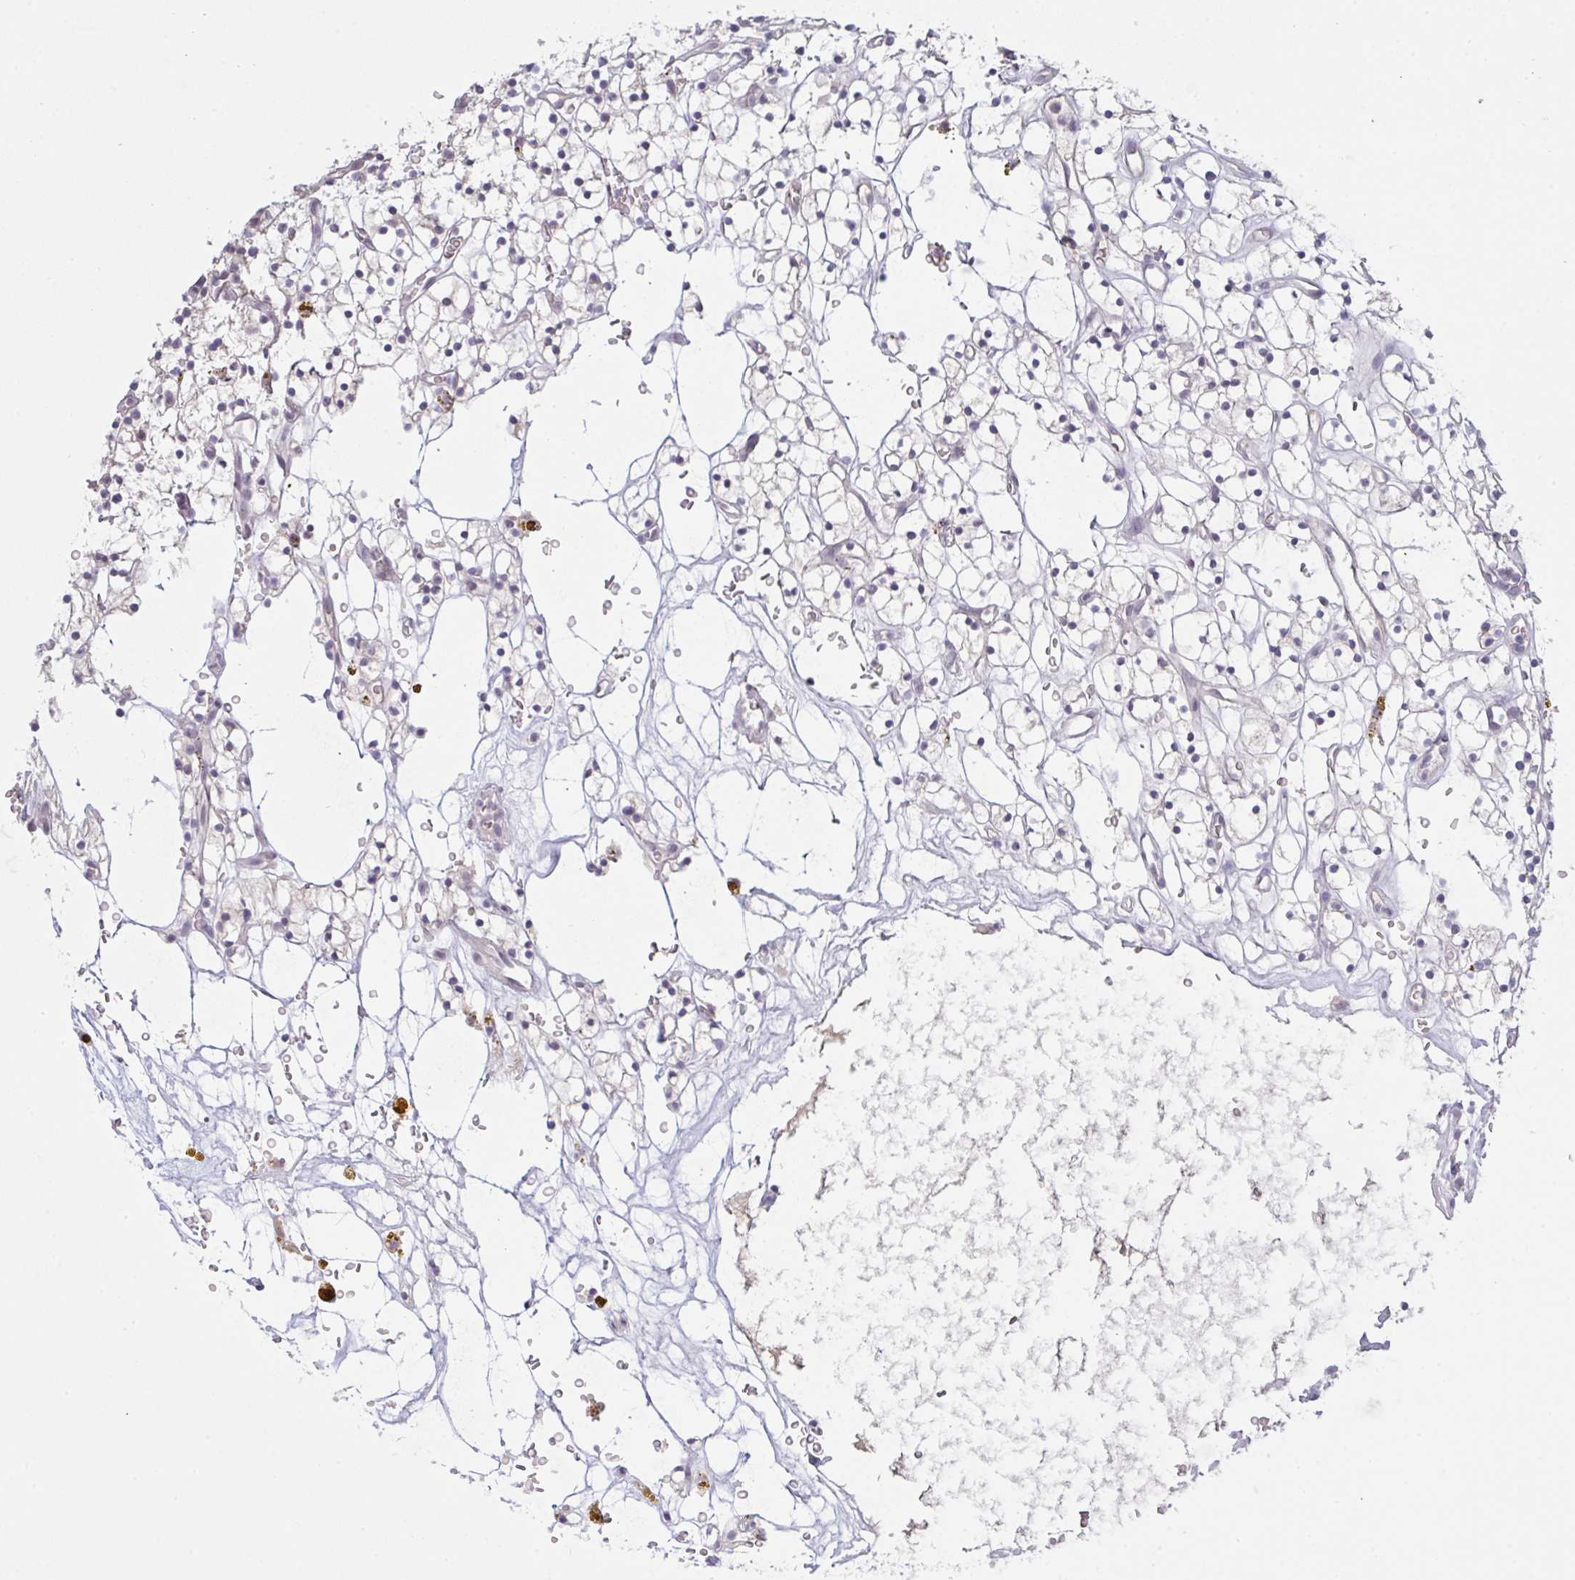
{"staining": {"intensity": "negative", "quantity": "none", "location": "none"}, "tissue": "renal cancer", "cell_type": "Tumor cells", "image_type": "cancer", "snomed": [{"axis": "morphology", "description": "Adenocarcinoma, NOS"}, {"axis": "topography", "description": "Kidney"}], "caption": "Immunohistochemistry (IHC) histopathology image of neoplastic tissue: human renal cancer (adenocarcinoma) stained with DAB (3,3'-diaminobenzidine) reveals no significant protein staining in tumor cells.", "gene": "ZNF784", "patient": {"sex": "female", "age": 64}}